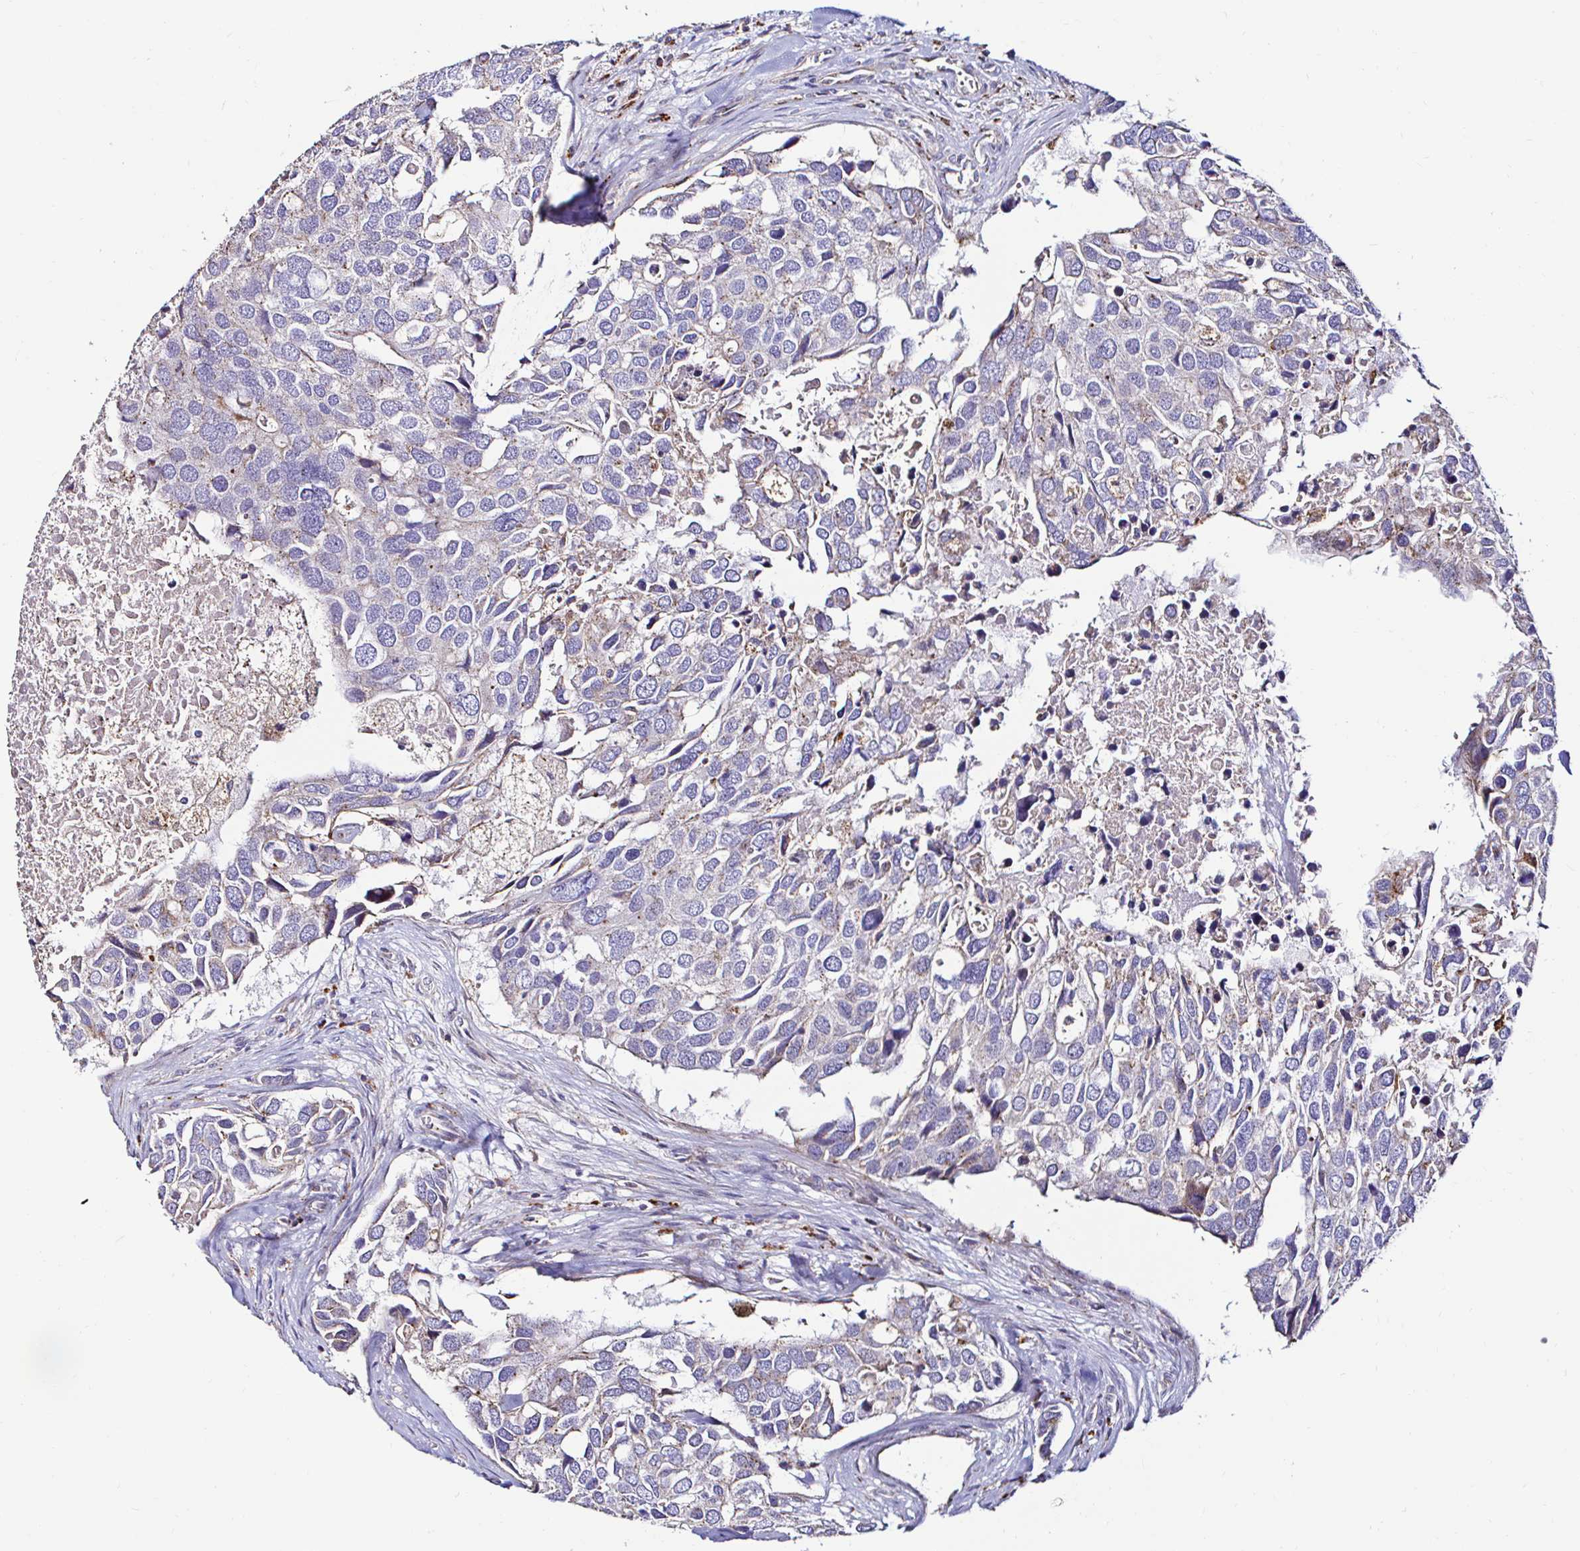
{"staining": {"intensity": "negative", "quantity": "none", "location": "none"}, "tissue": "breast cancer", "cell_type": "Tumor cells", "image_type": "cancer", "snomed": [{"axis": "morphology", "description": "Duct carcinoma"}, {"axis": "topography", "description": "Breast"}], "caption": "Human breast infiltrating ductal carcinoma stained for a protein using immunohistochemistry (IHC) displays no staining in tumor cells.", "gene": "GALNS", "patient": {"sex": "female", "age": 83}}